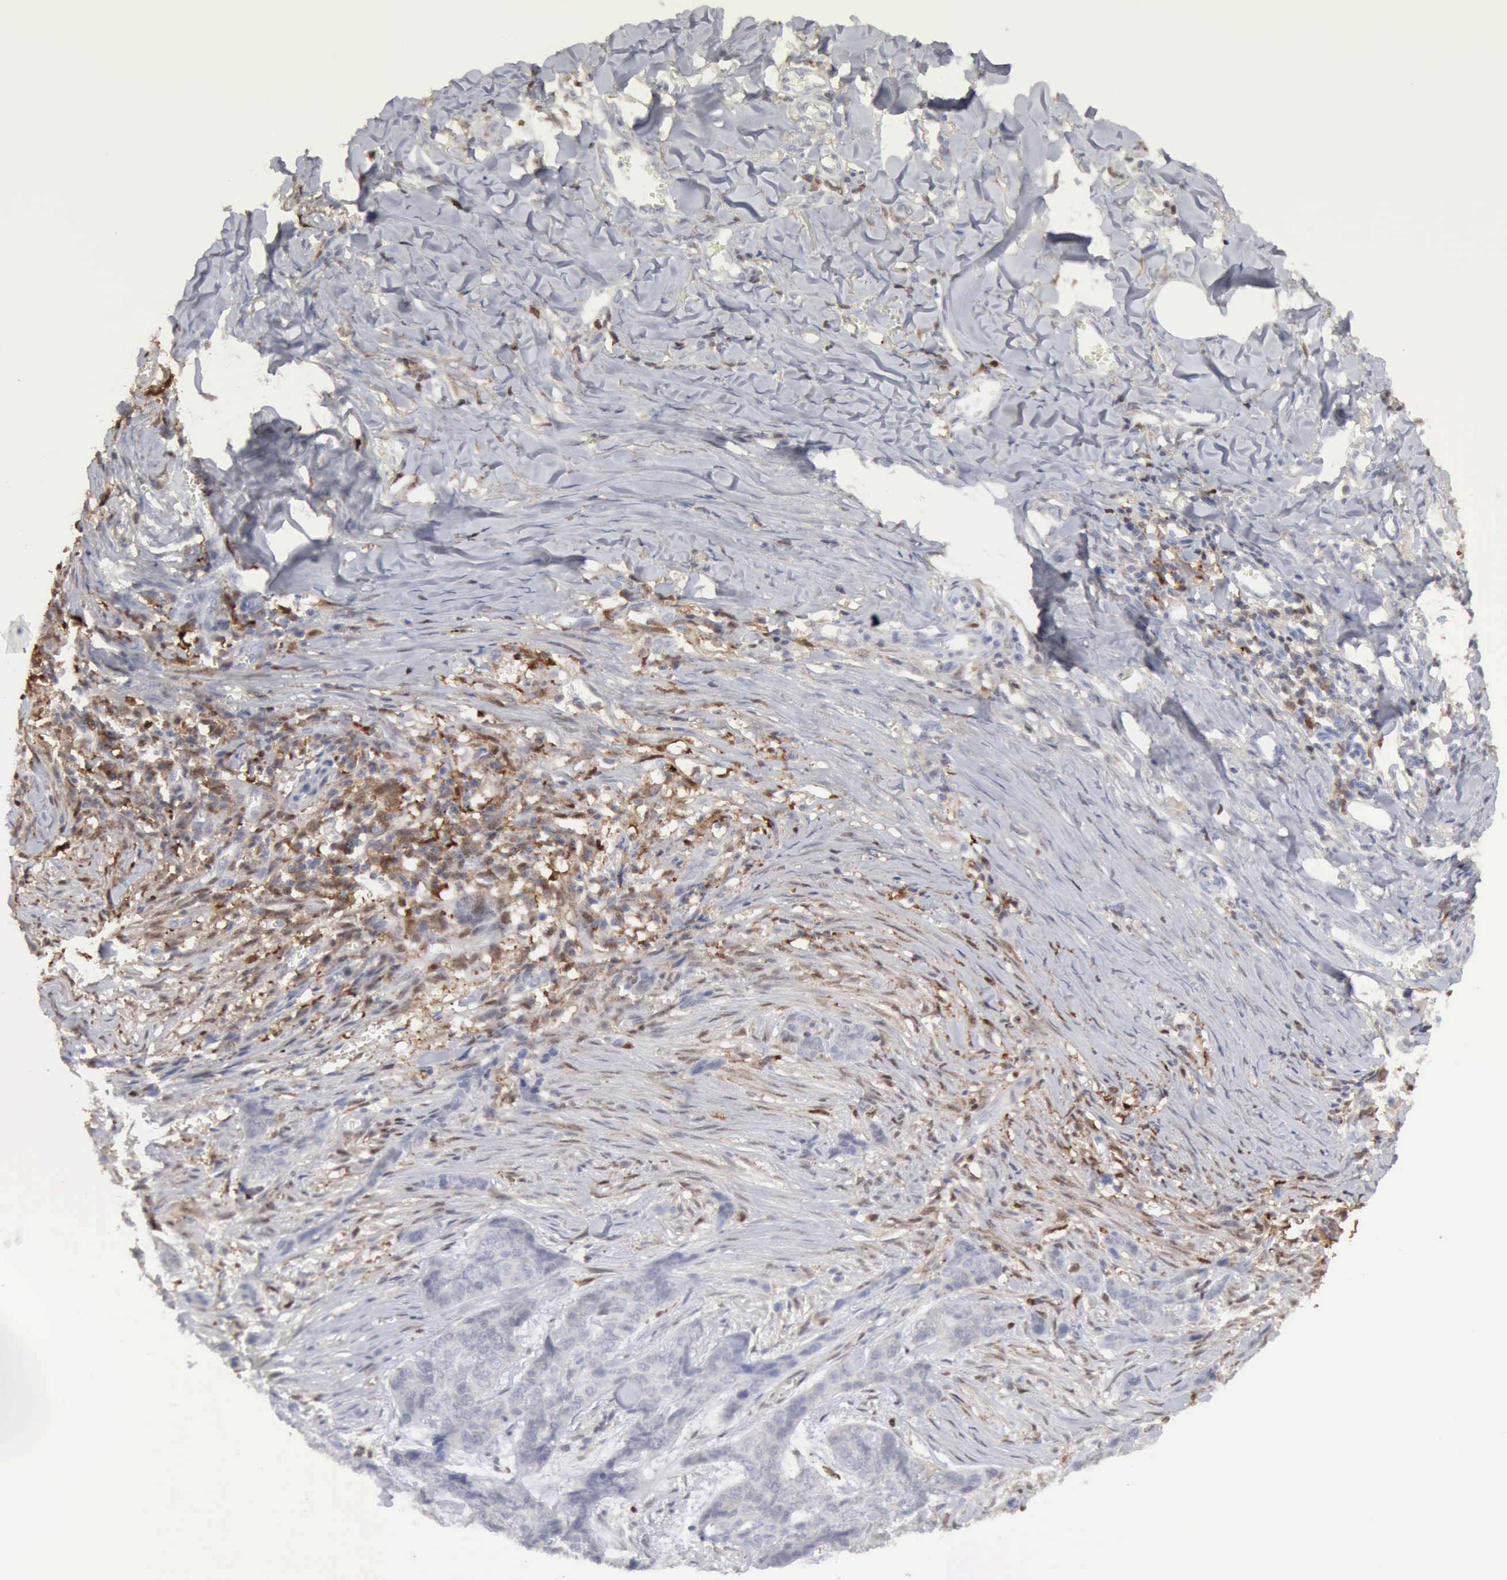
{"staining": {"intensity": "negative", "quantity": "none", "location": "none"}, "tissue": "skin cancer", "cell_type": "Tumor cells", "image_type": "cancer", "snomed": [{"axis": "morphology", "description": "Normal tissue, NOS"}, {"axis": "morphology", "description": "Basal cell carcinoma"}, {"axis": "topography", "description": "Skin"}], "caption": "Immunohistochemistry (IHC) histopathology image of human skin basal cell carcinoma stained for a protein (brown), which reveals no staining in tumor cells. (DAB immunohistochemistry (IHC), high magnification).", "gene": "STAT1", "patient": {"sex": "female", "age": 65}}